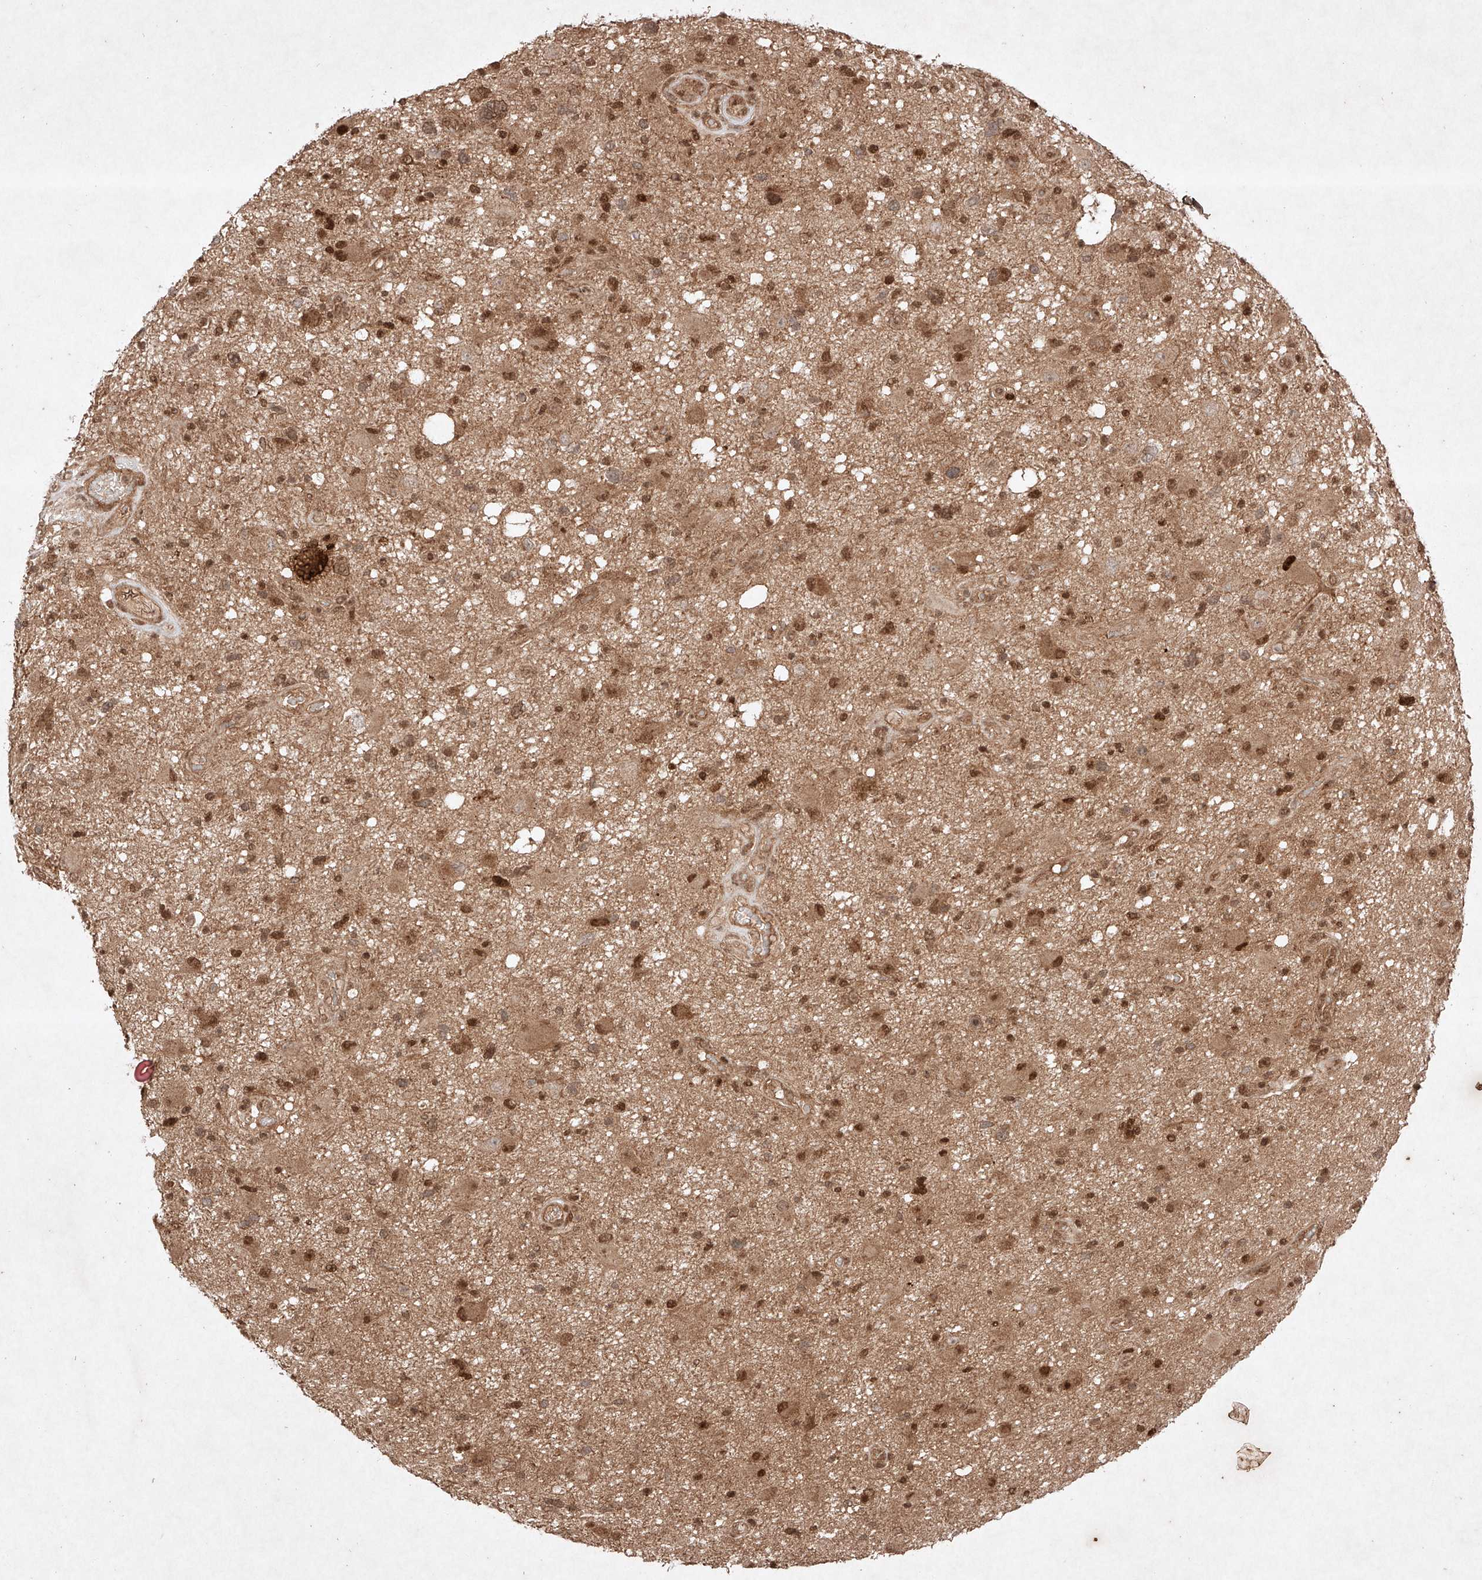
{"staining": {"intensity": "moderate", "quantity": ">75%", "location": "cytoplasmic/membranous,nuclear"}, "tissue": "glioma", "cell_type": "Tumor cells", "image_type": "cancer", "snomed": [{"axis": "morphology", "description": "Glioma, malignant, High grade"}, {"axis": "topography", "description": "Brain"}], "caption": "IHC image of neoplastic tissue: glioma stained using immunohistochemistry (IHC) exhibits medium levels of moderate protein expression localized specifically in the cytoplasmic/membranous and nuclear of tumor cells, appearing as a cytoplasmic/membranous and nuclear brown color.", "gene": "RNF31", "patient": {"sex": "male", "age": 33}}